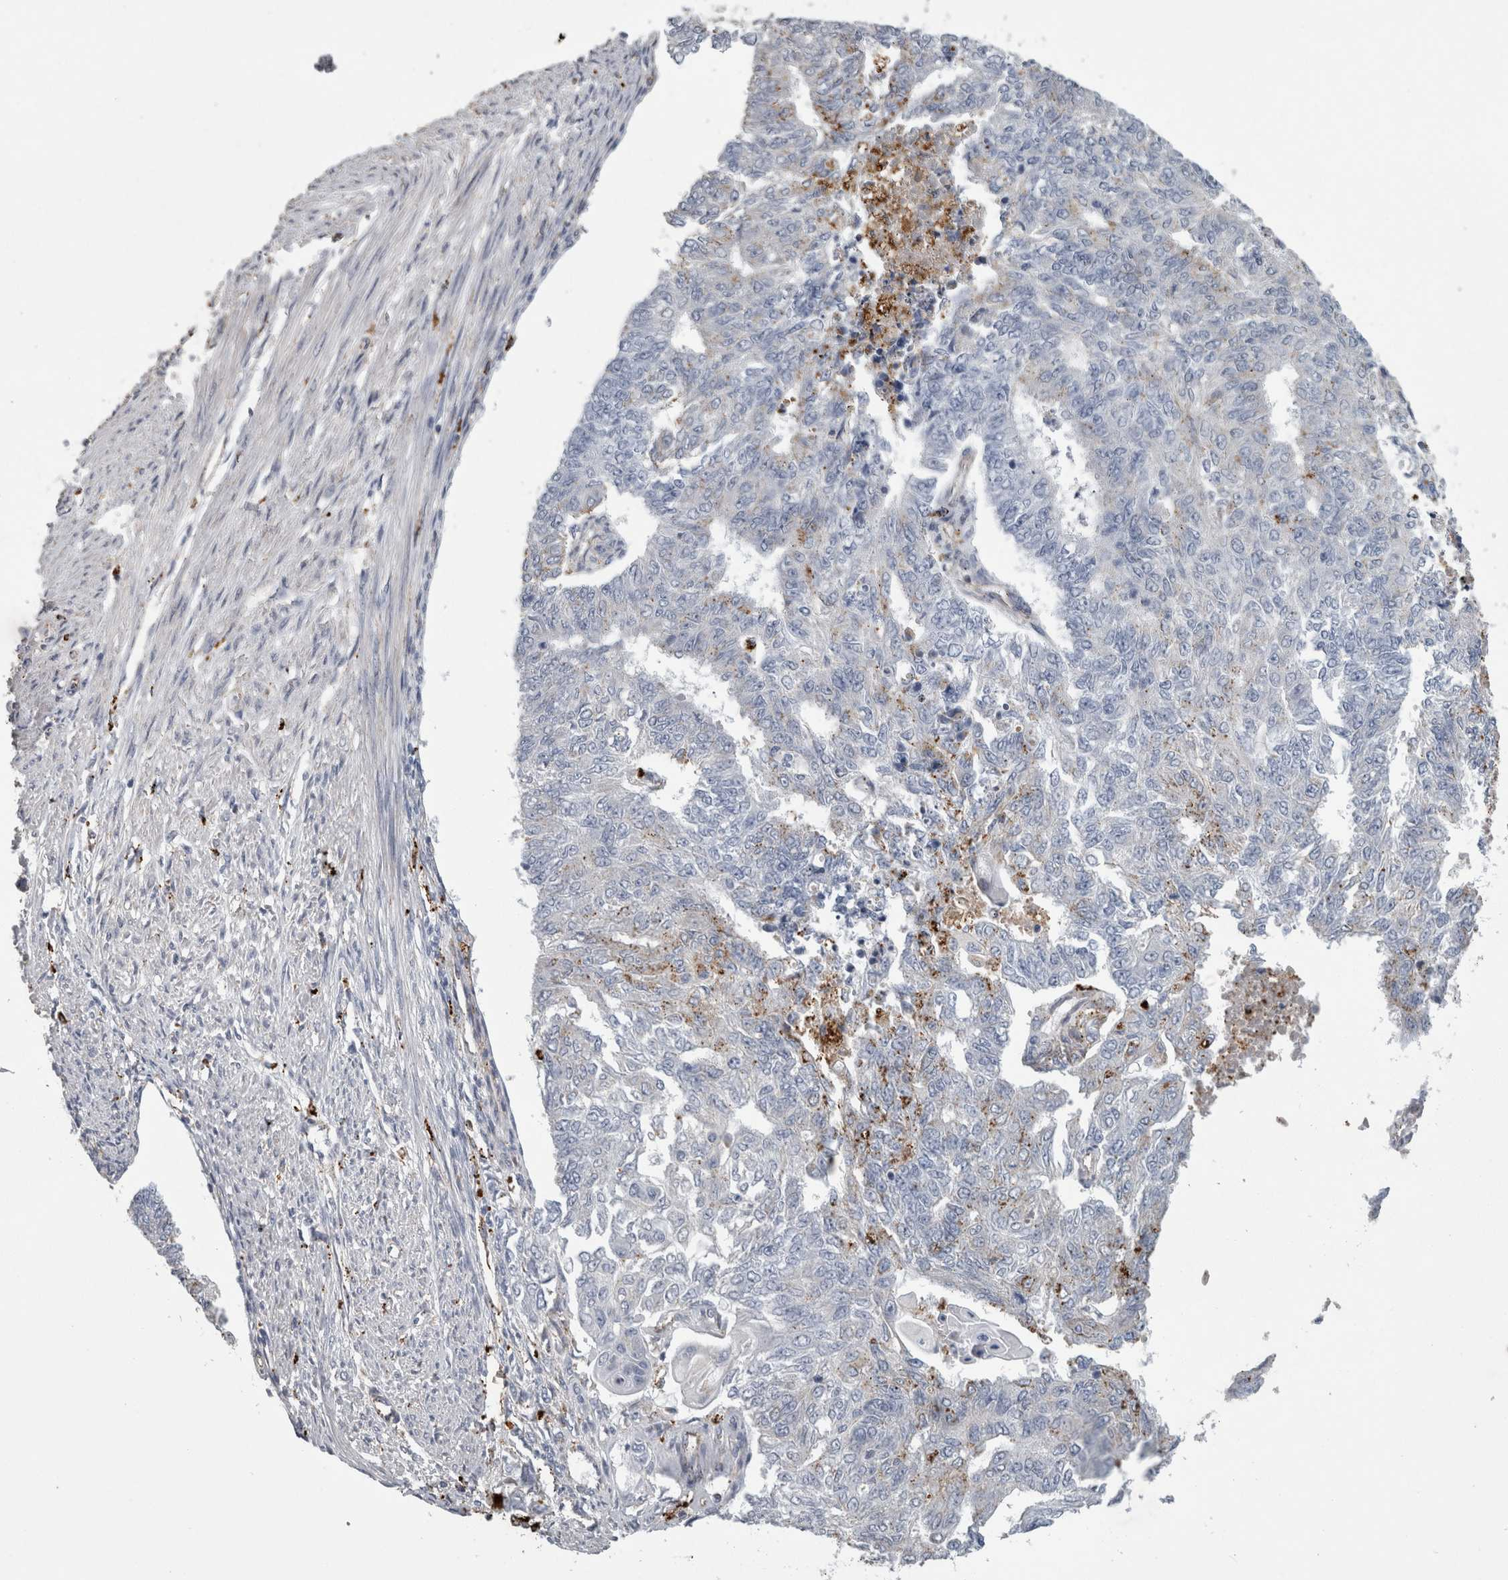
{"staining": {"intensity": "weak", "quantity": "<25%", "location": "cytoplasmic/membranous"}, "tissue": "endometrial cancer", "cell_type": "Tumor cells", "image_type": "cancer", "snomed": [{"axis": "morphology", "description": "Adenocarcinoma, NOS"}, {"axis": "topography", "description": "Endometrium"}], "caption": "There is no significant positivity in tumor cells of adenocarcinoma (endometrial). (DAB immunohistochemistry (IHC) with hematoxylin counter stain).", "gene": "DPP7", "patient": {"sex": "female", "age": 32}}